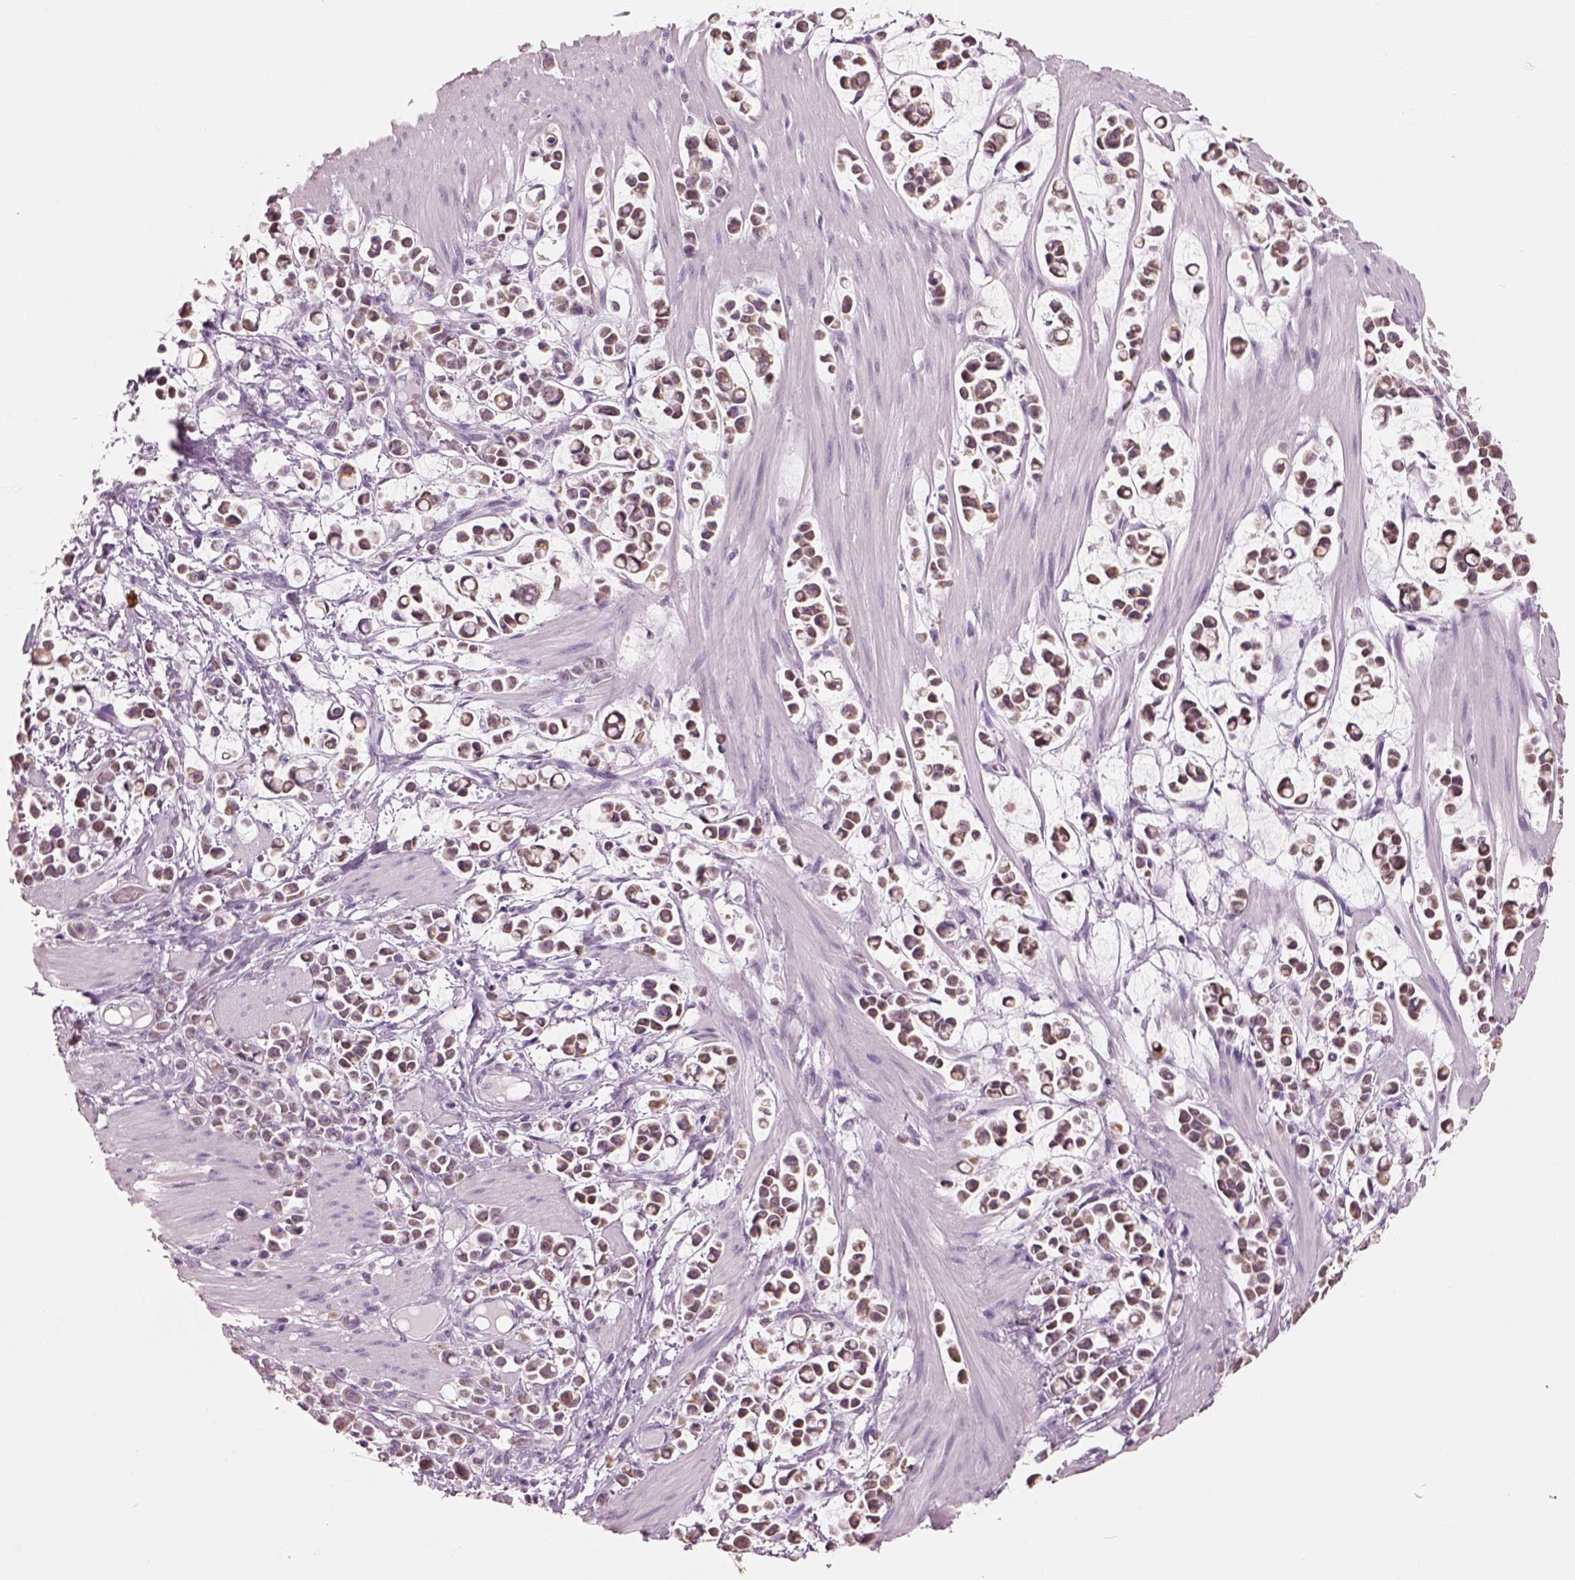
{"staining": {"intensity": "moderate", "quantity": ">75%", "location": "cytoplasmic/membranous"}, "tissue": "stomach cancer", "cell_type": "Tumor cells", "image_type": "cancer", "snomed": [{"axis": "morphology", "description": "Adenocarcinoma, NOS"}, {"axis": "topography", "description": "Stomach"}], "caption": "Tumor cells demonstrate medium levels of moderate cytoplasmic/membranous positivity in approximately >75% of cells in human adenocarcinoma (stomach).", "gene": "ELSPBP1", "patient": {"sex": "male", "age": 82}}